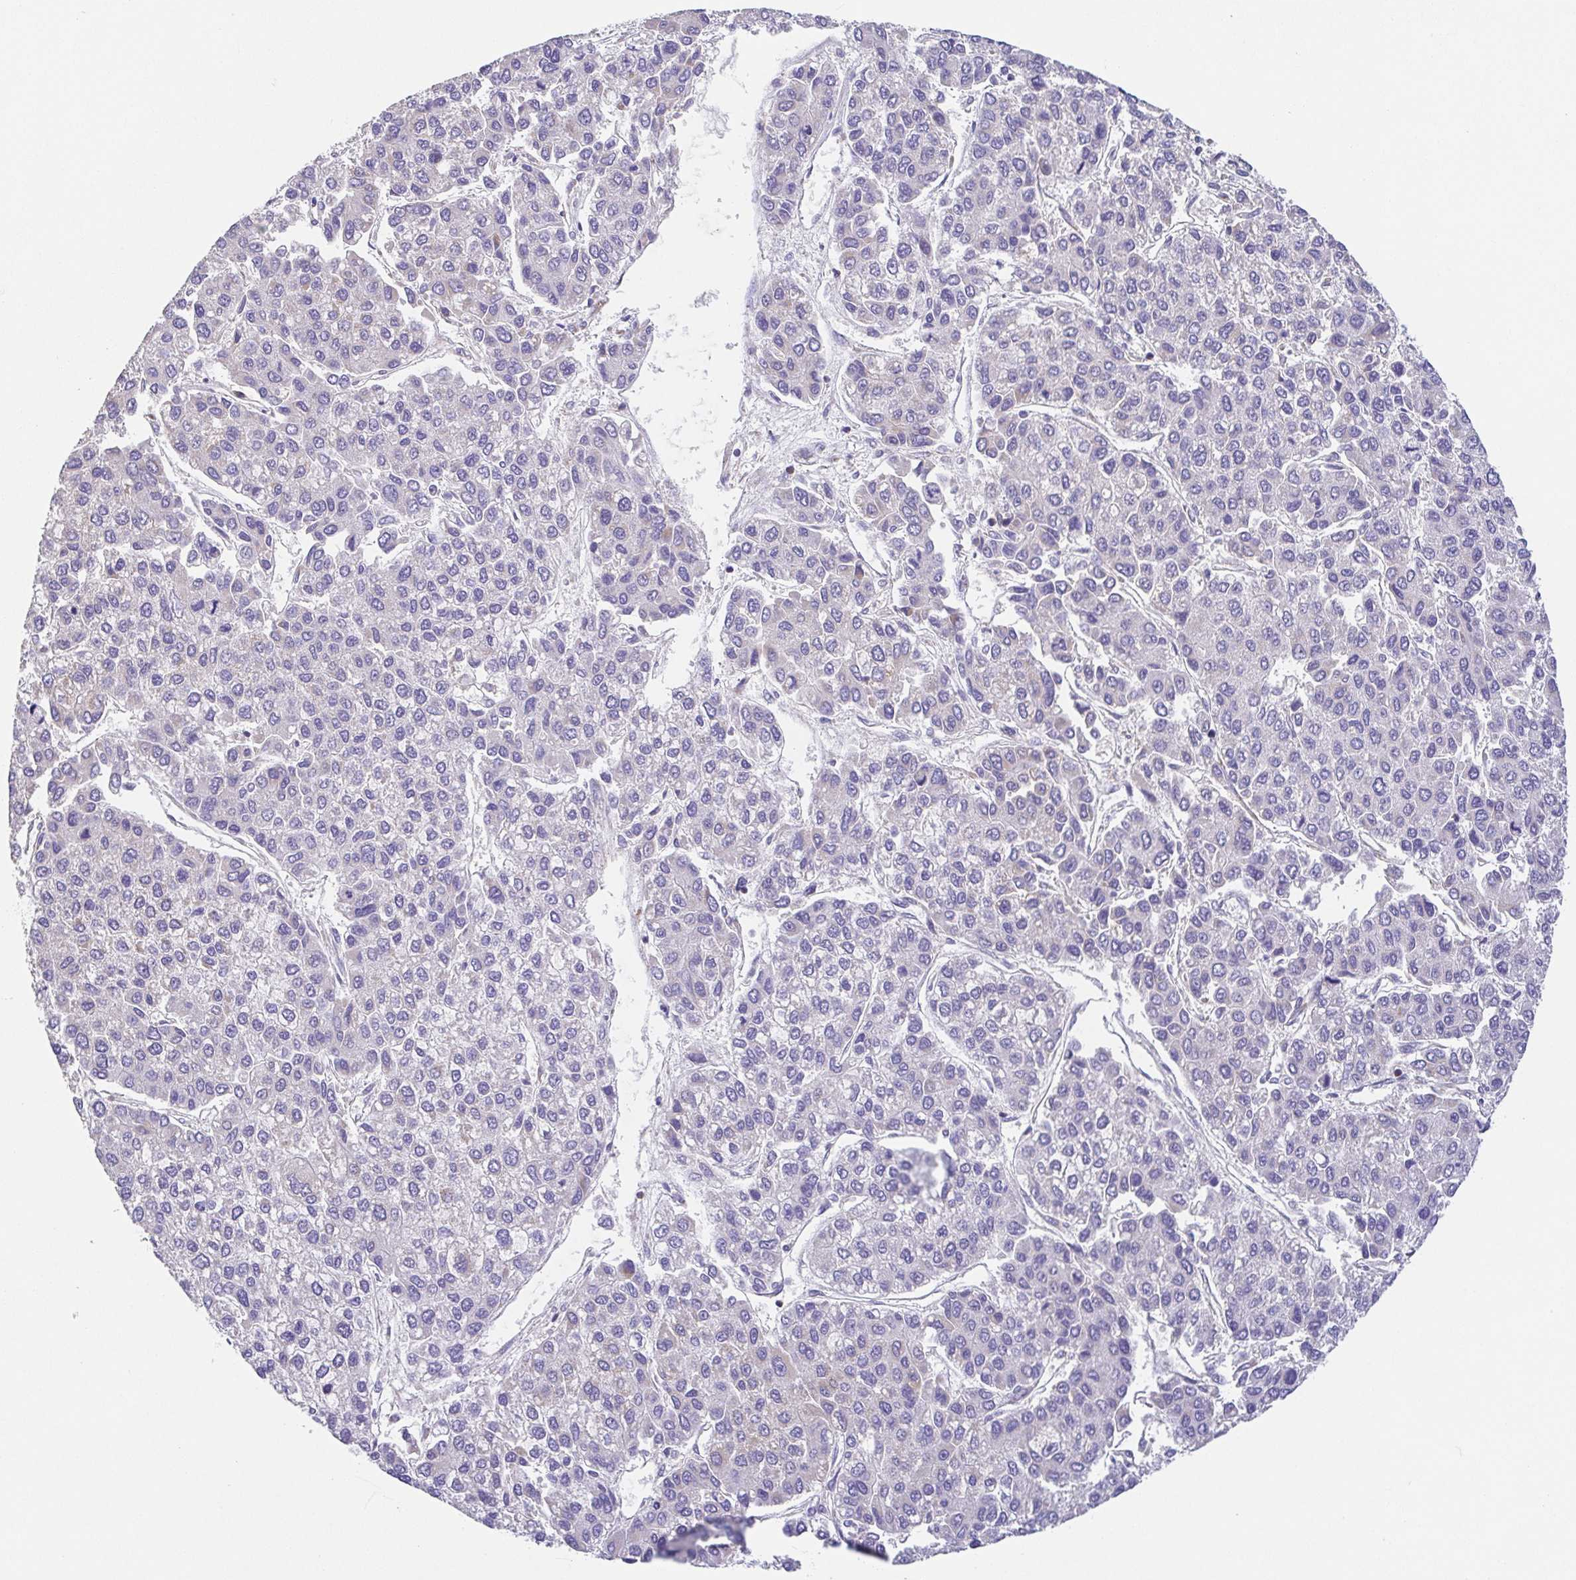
{"staining": {"intensity": "negative", "quantity": "none", "location": "none"}, "tissue": "liver cancer", "cell_type": "Tumor cells", "image_type": "cancer", "snomed": [{"axis": "morphology", "description": "Carcinoma, Hepatocellular, NOS"}, {"axis": "topography", "description": "Liver"}], "caption": "There is no significant positivity in tumor cells of liver hepatocellular carcinoma.", "gene": "GINM1", "patient": {"sex": "female", "age": 66}}